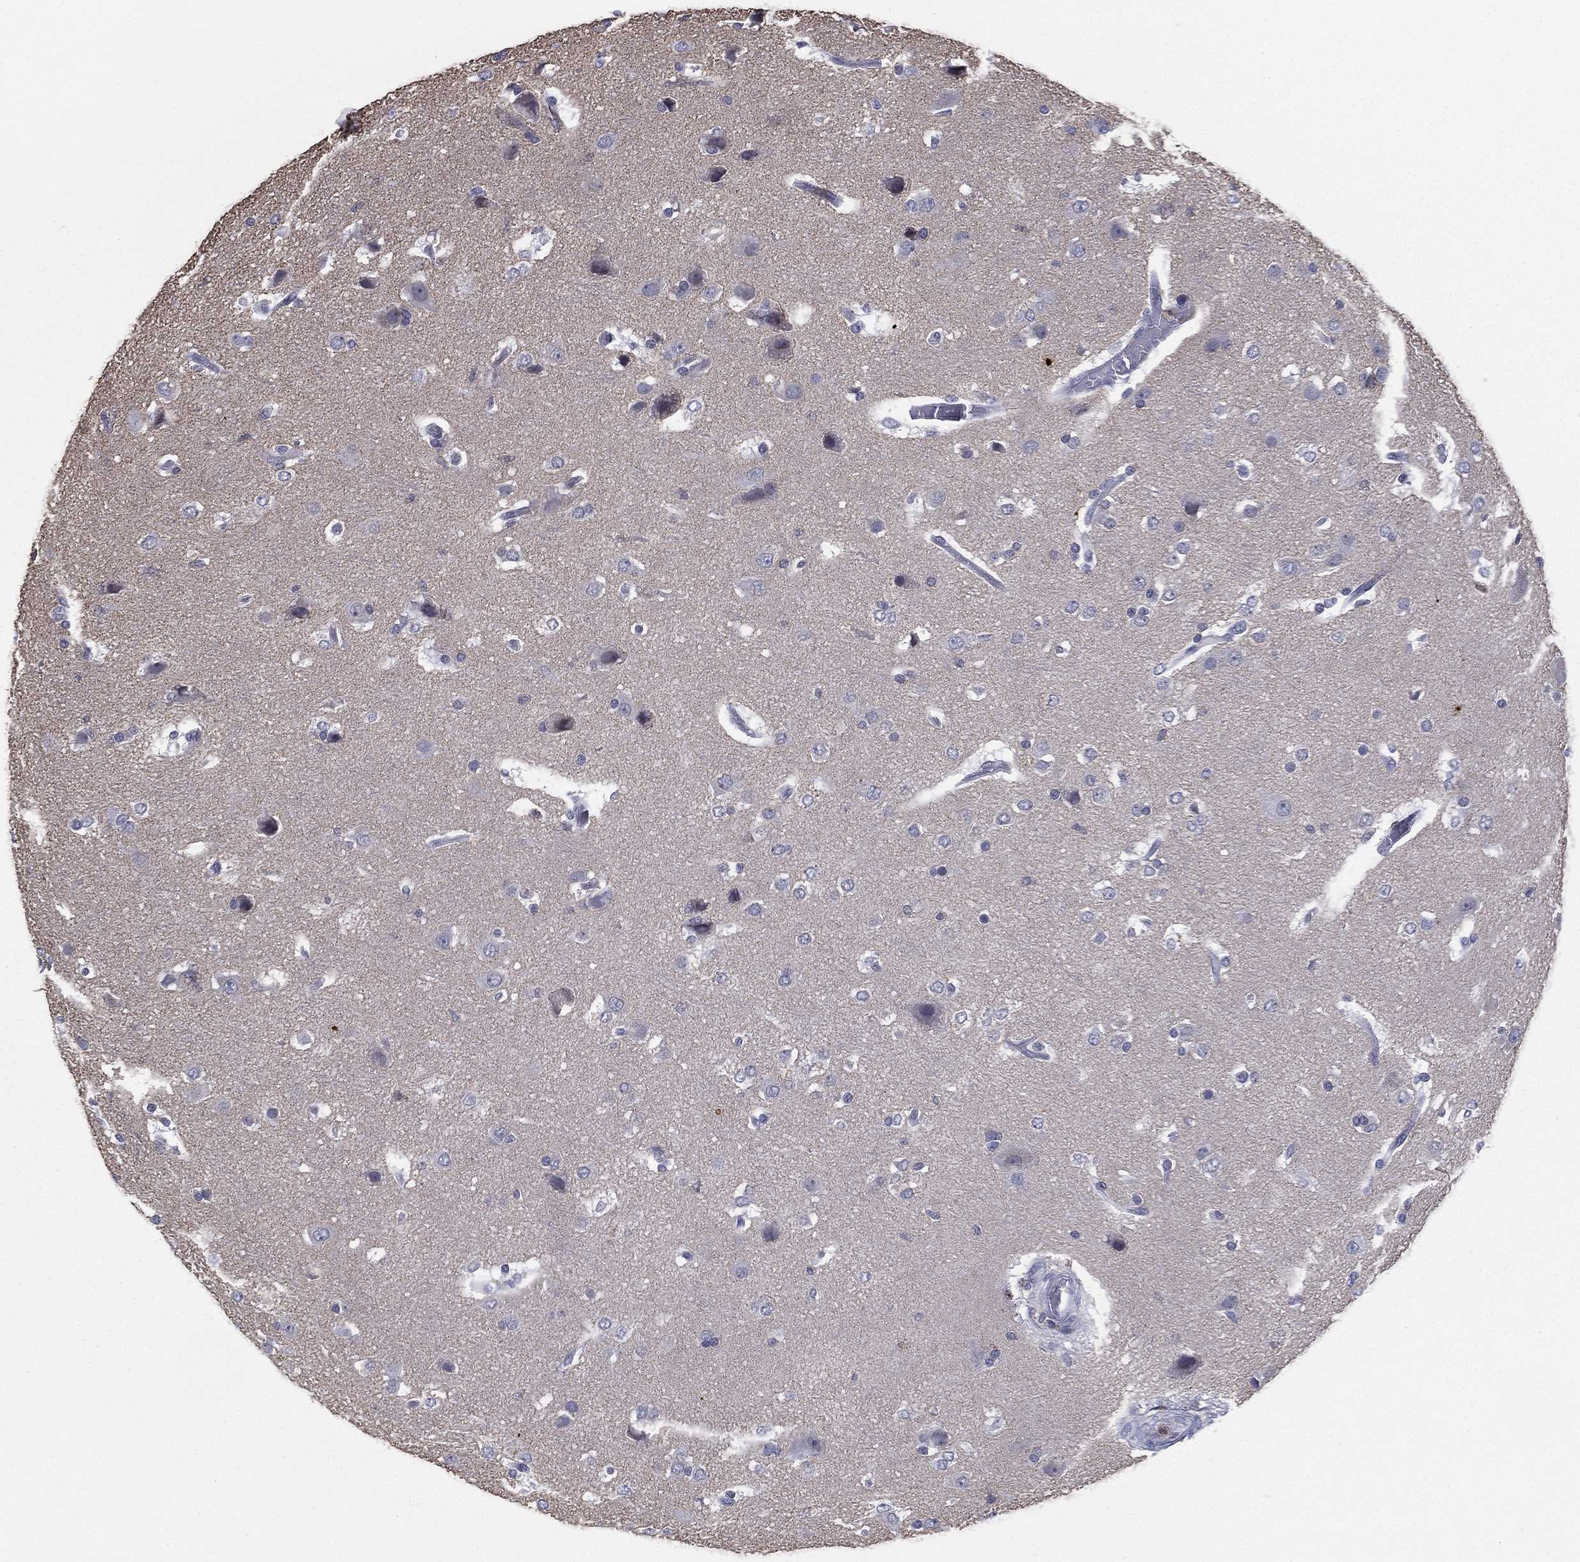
{"staining": {"intensity": "negative", "quantity": "none", "location": "none"}, "tissue": "glioma", "cell_type": "Tumor cells", "image_type": "cancer", "snomed": [{"axis": "morphology", "description": "Glioma, malignant, High grade"}, {"axis": "topography", "description": "Brain"}], "caption": "Immunohistochemistry (IHC) micrograph of high-grade glioma (malignant) stained for a protein (brown), which displays no staining in tumor cells.", "gene": "EVI2B", "patient": {"sex": "female", "age": 63}}